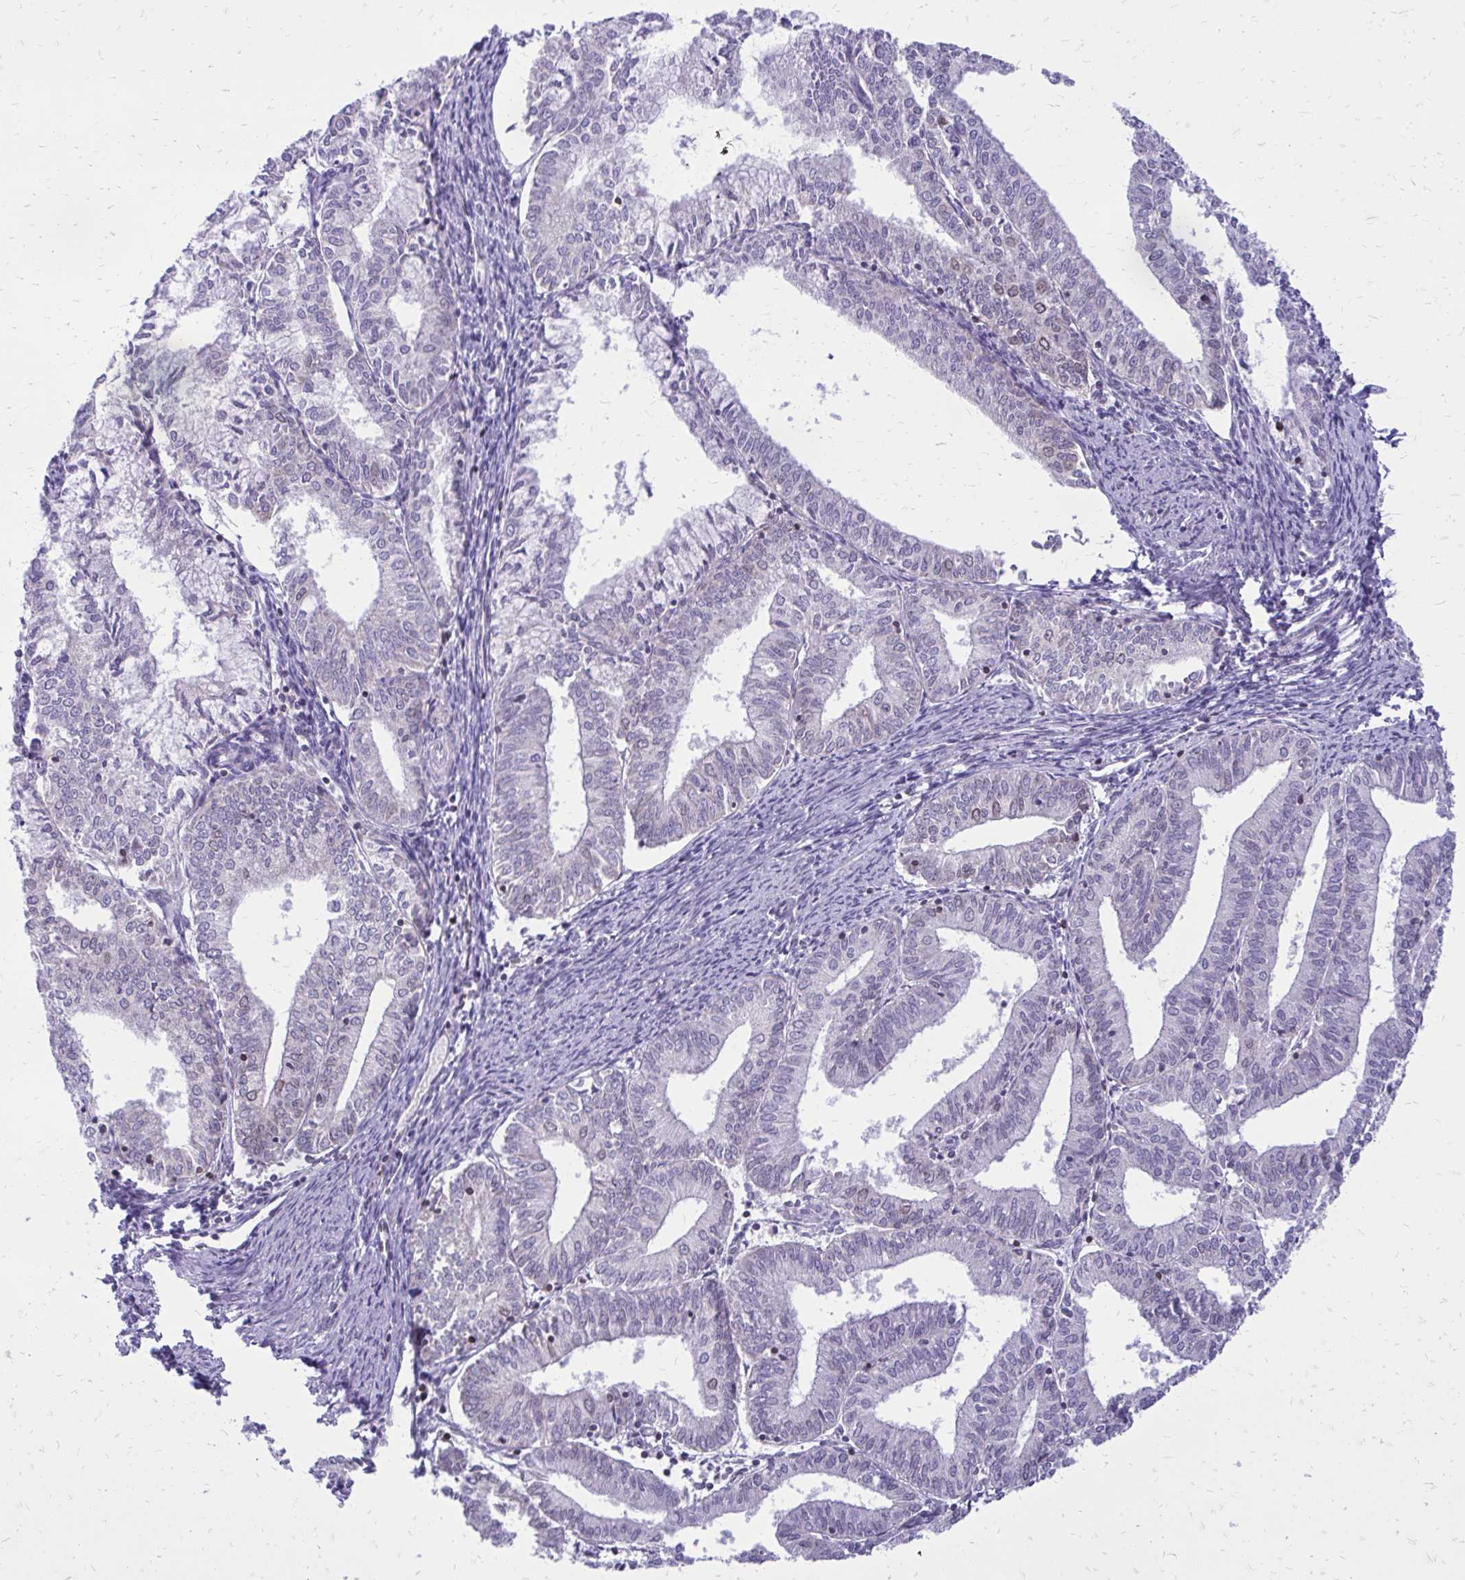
{"staining": {"intensity": "negative", "quantity": "none", "location": "none"}, "tissue": "endometrial cancer", "cell_type": "Tumor cells", "image_type": "cancer", "snomed": [{"axis": "morphology", "description": "Adenocarcinoma, NOS"}, {"axis": "topography", "description": "Endometrium"}], "caption": "An image of endometrial cancer (adenocarcinoma) stained for a protein demonstrates no brown staining in tumor cells.", "gene": "RPS6KA2", "patient": {"sex": "female", "age": 61}}